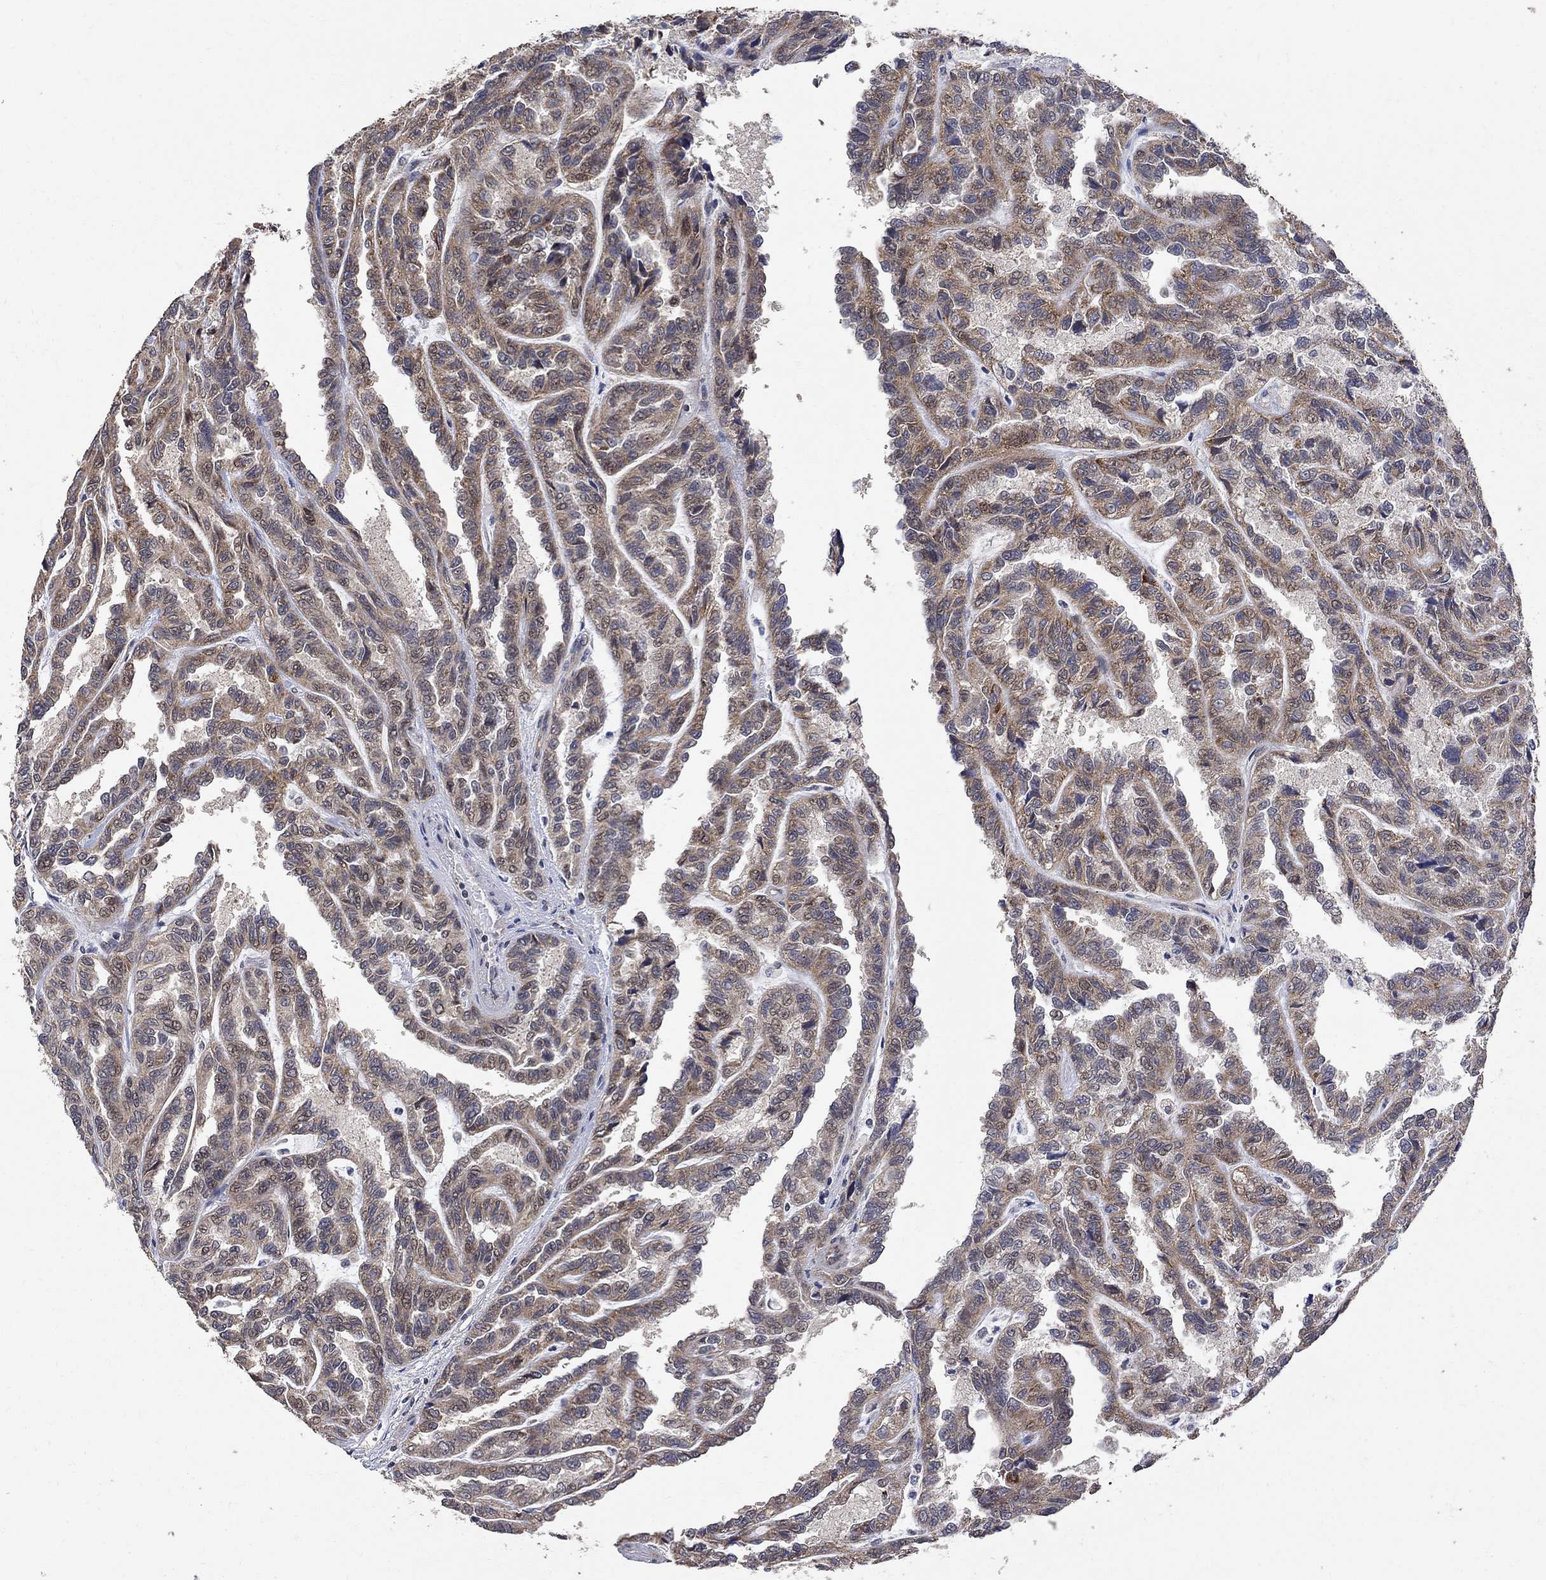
{"staining": {"intensity": "moderate", "quantity": "25%-75%", "location": "cytoplasmic/membranous"}, "tissue": "renal cancer", "cell_type": "Tumor cells", "image_type": "cancer", "snomed": [{"axis": "morphology", "description": "Adenocarcinoma, NOS"}, {"axis": "topography", "description": "Kidney"}], "caption": "Renal cancer (adenocarcinoma) stained with DAB (3,3'-diaminobenzidine) immunohistochemistry reveals medium levels of moderate cytoplasmic/membranous staining in approximately 25%-75% of tumor cells.", "gene": "ANKRA2", "patient": {"sex": "male", "age": 79}}